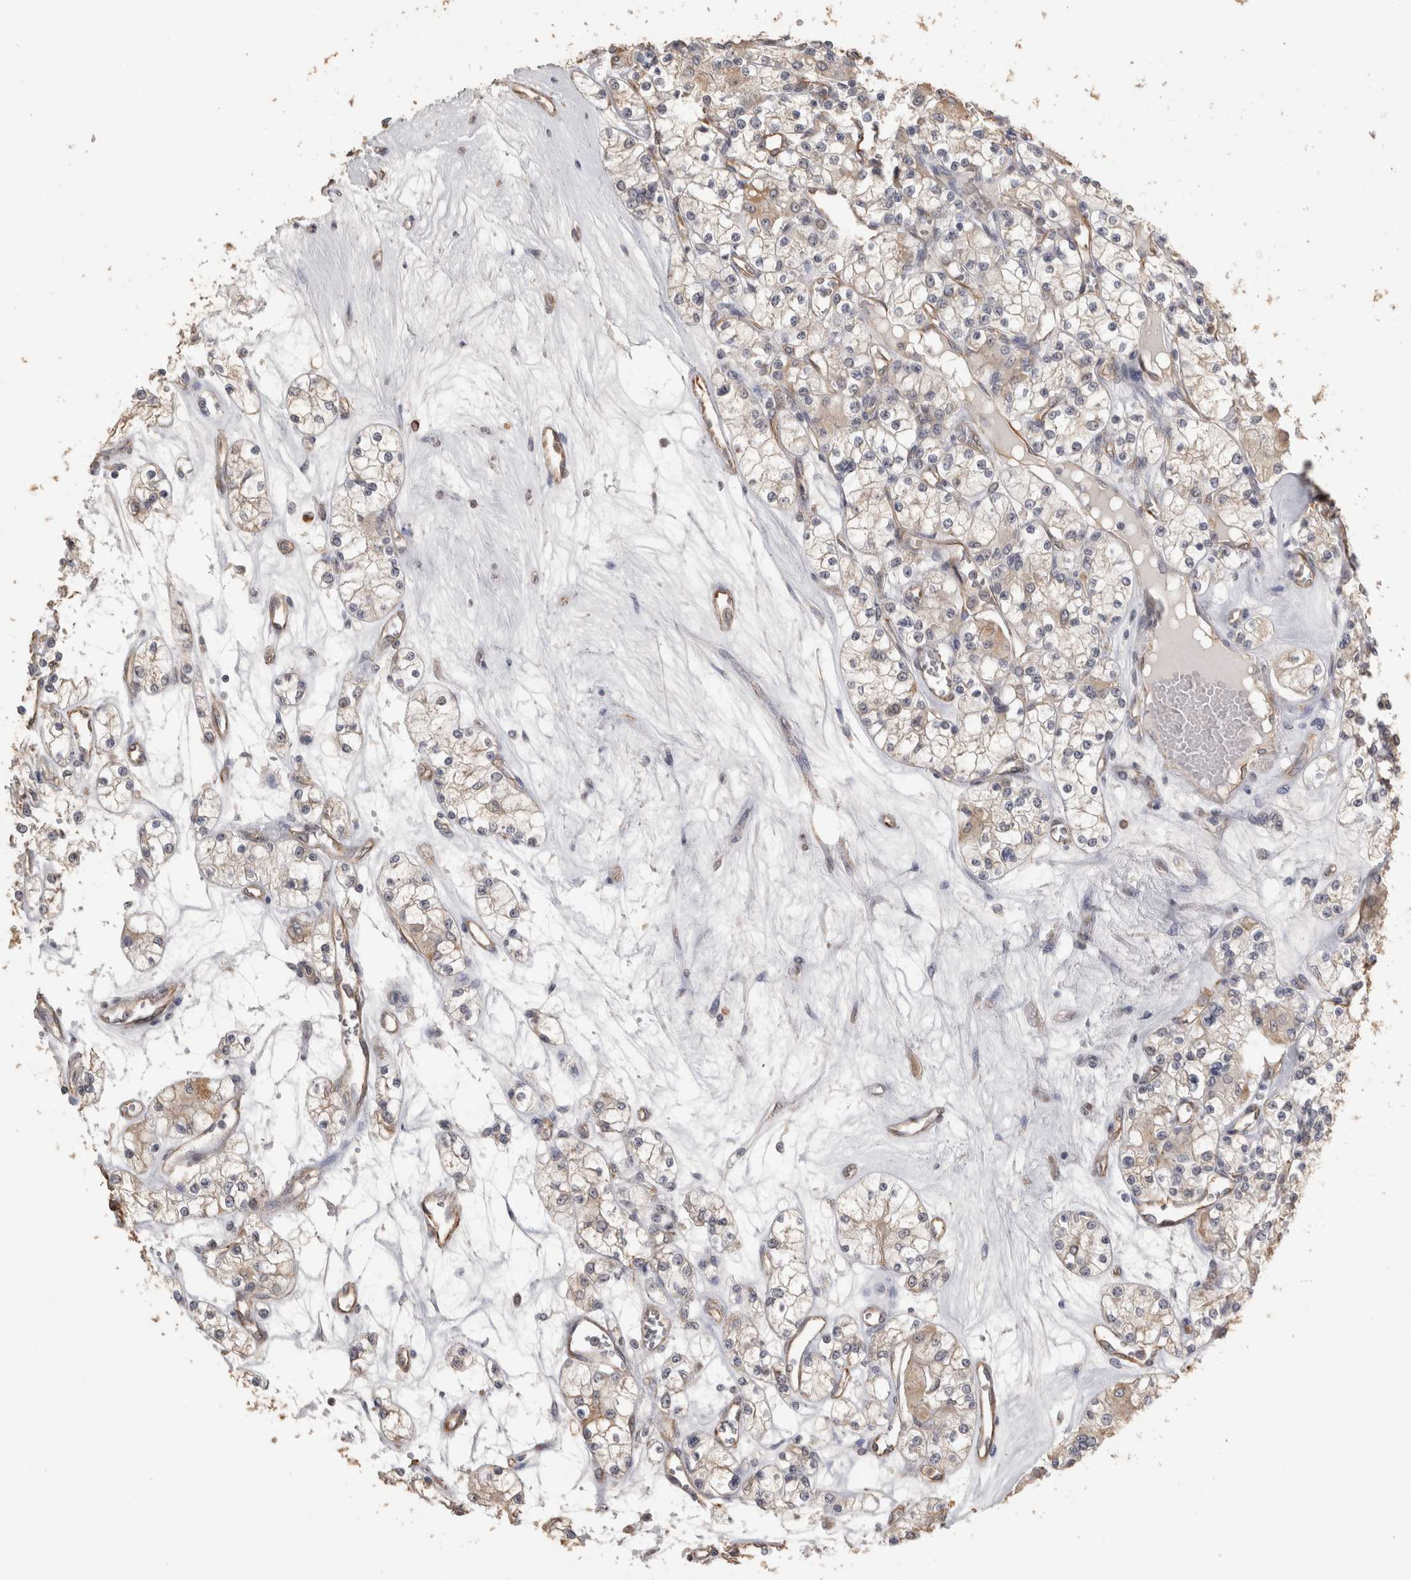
{"staining": {"intensity": "negative", "quantity": "none", "location": "none"}, "tissue": "renal cancer", "cell_type": "Tumor cells", "image_type": "cancer", "snomed": [{"axis": "morphology", "description": "Adenocarcinoma, NOS"}, {"axis": "topography", "description": "Kidney"}], "caption": "Immunohistochemistry of renal cancer (adenocarcinoma) exhibits no positivity in tumor cells.", "gene": "REPS2", "patient": {"sex": "female", "age": 59}}